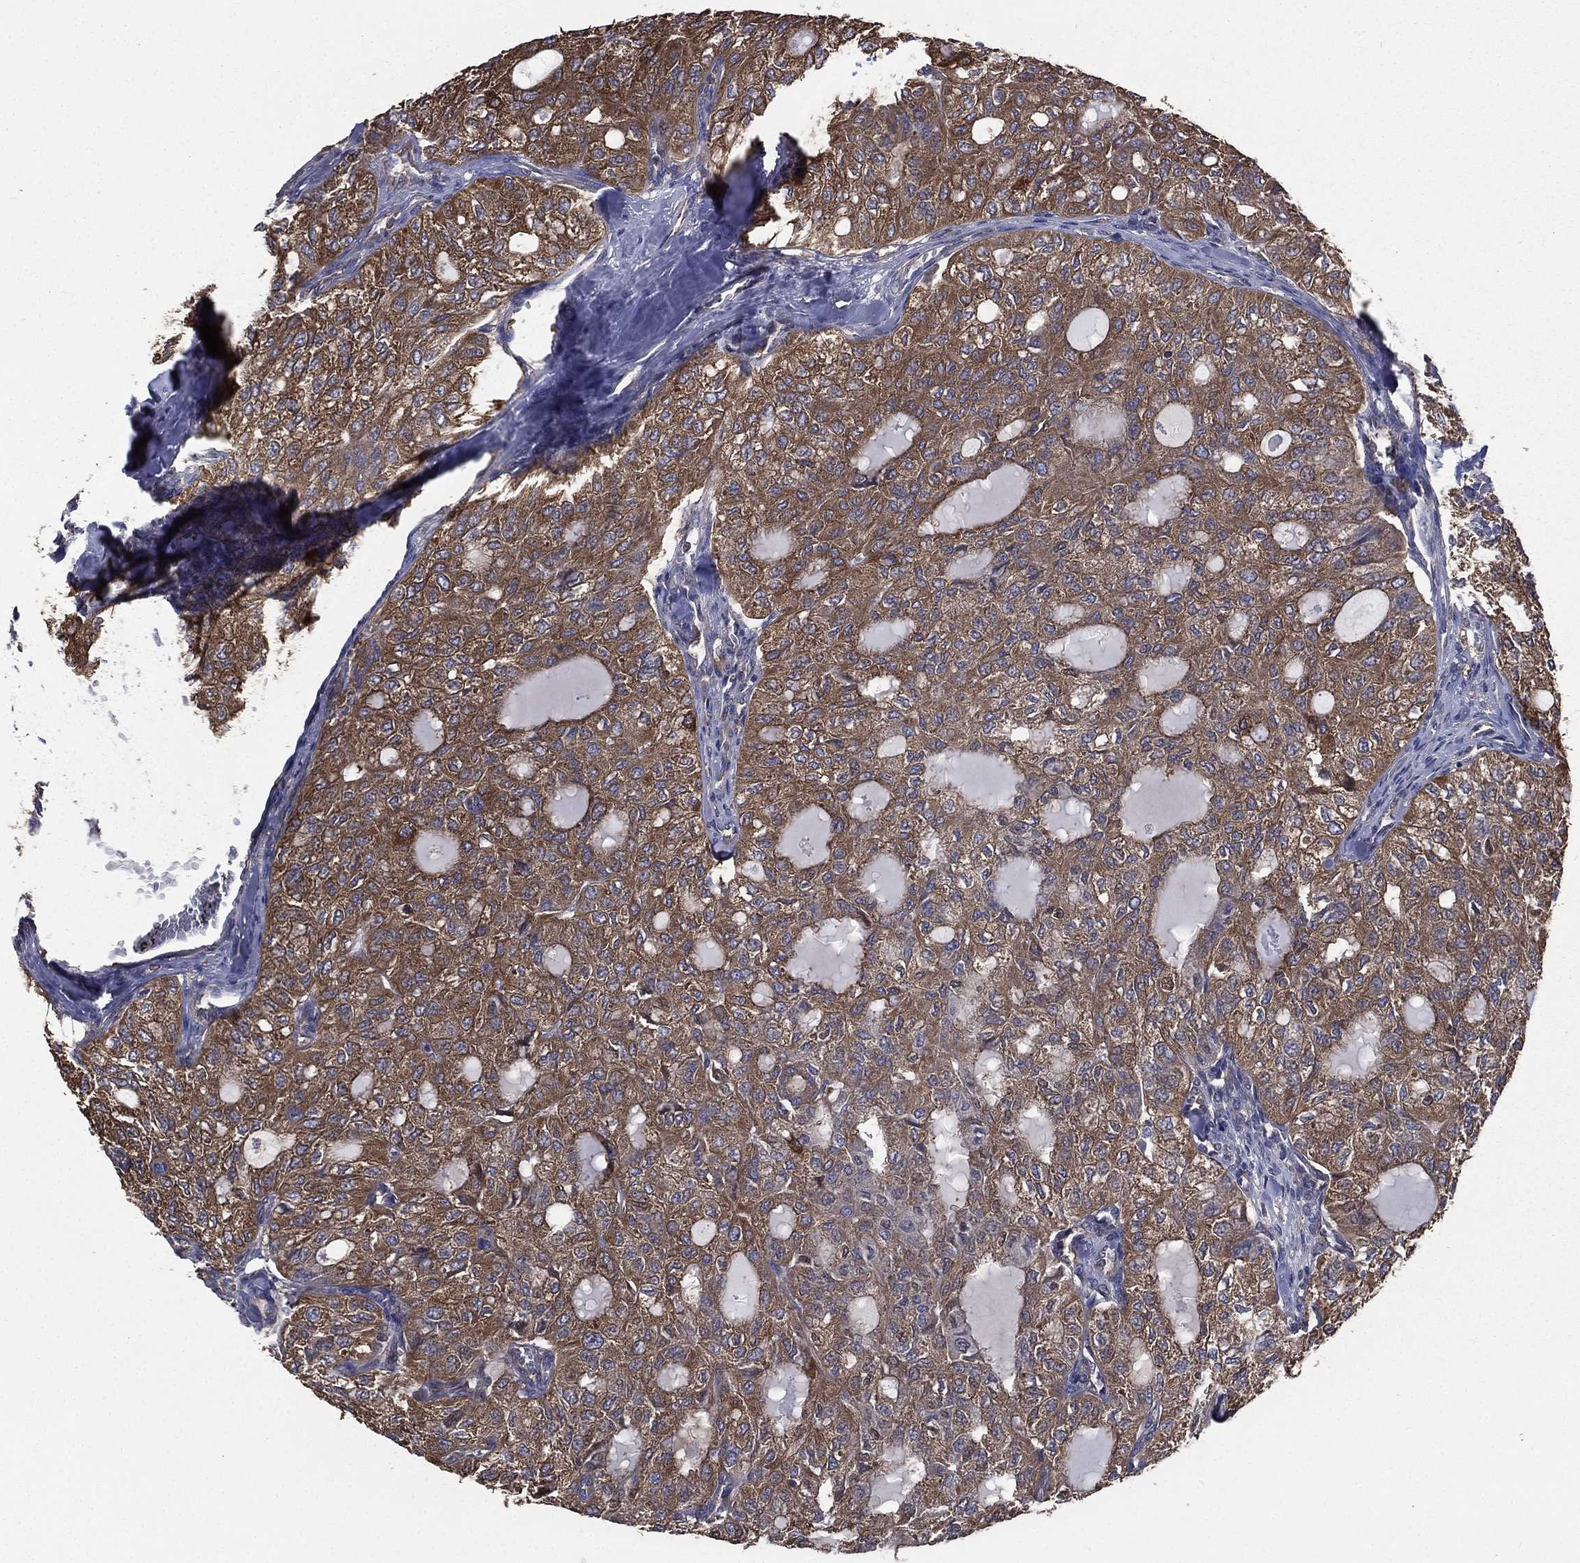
{"staining": {"intensity": "moderate", "quantity": ">75%", "location": "cytoplasmic/membranous"}, "tissue": "thyroid cancer", "cell_type": "Tumor cells", "image_type": "cancer", "snomed": [{"axis": "morphology", "description": "Follicular adenoma carcinoma, NOS"}, {"axis": "topography", "description": "Thyroid gland"}], "caption": "Tumor cells reveal medium levels of moderate cytoplasmic/membranous positivity in about >75% of cells in human follicular adenoma carcinoma (thyroid).", "gene": "SARS1", "patient": {"sex": "male", "age": 75}}